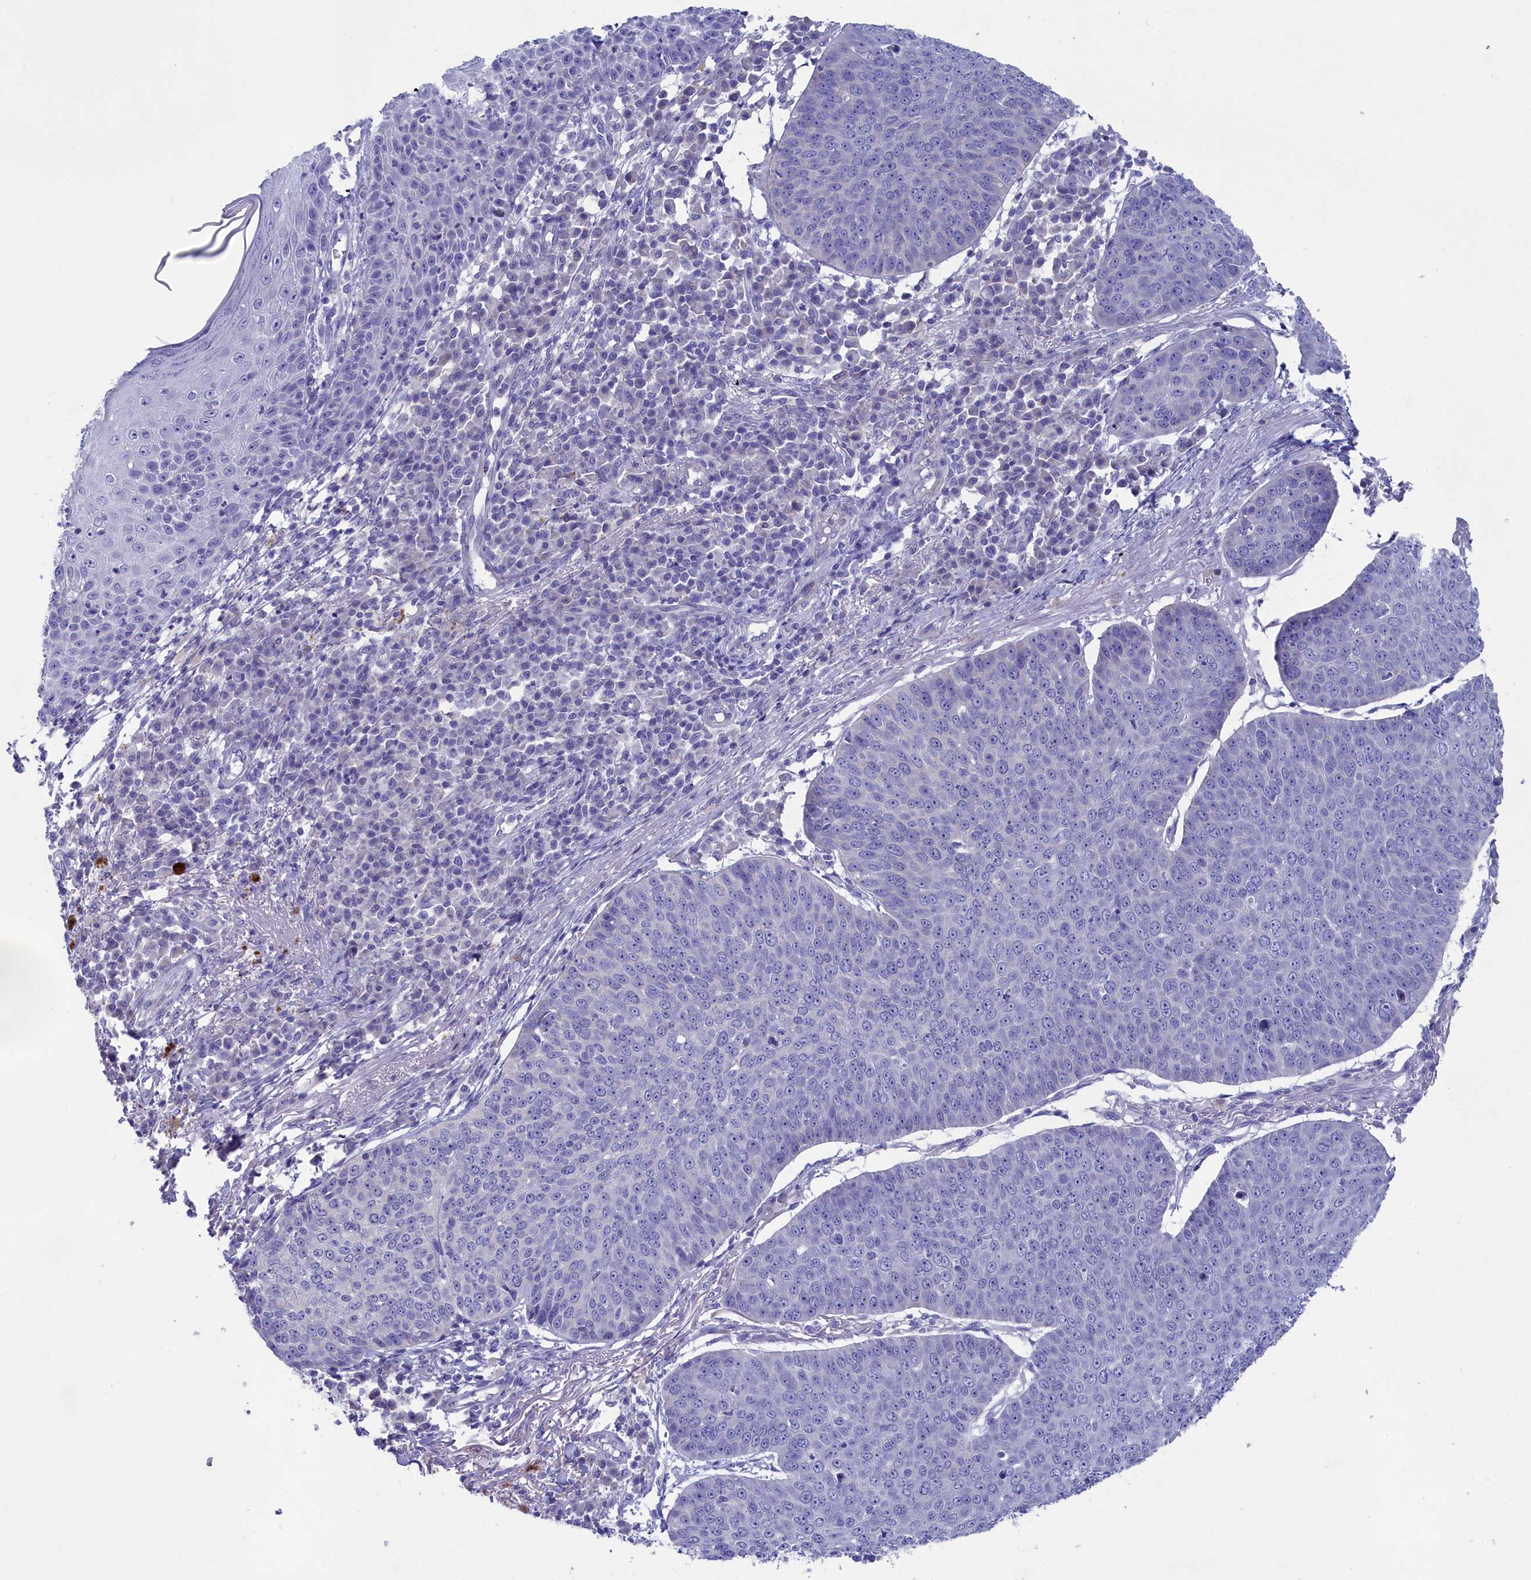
{"staining": {"intensity": "negative", "quantity": "none", "location": "none"}, "tissue": "skin cancer", "cell_type": "Tumor cells", "image_type": "cancer", "snomed": [{"axis": "morphology", "description": "Squamous cell carcinoma, NOS"}, {"axis": "topography", "description": "Skin"}], "caption": "High magnification brightfield microscopy of squamous cell carcinoma (skin) stained with DAB (3,3'-diaminobenzidine) (brown) and counterstained with hematoxylin (blue): tumor cells show no significant expression.", "gene": "PRDM12", "patient": {"sex": "male", "age": 71}}